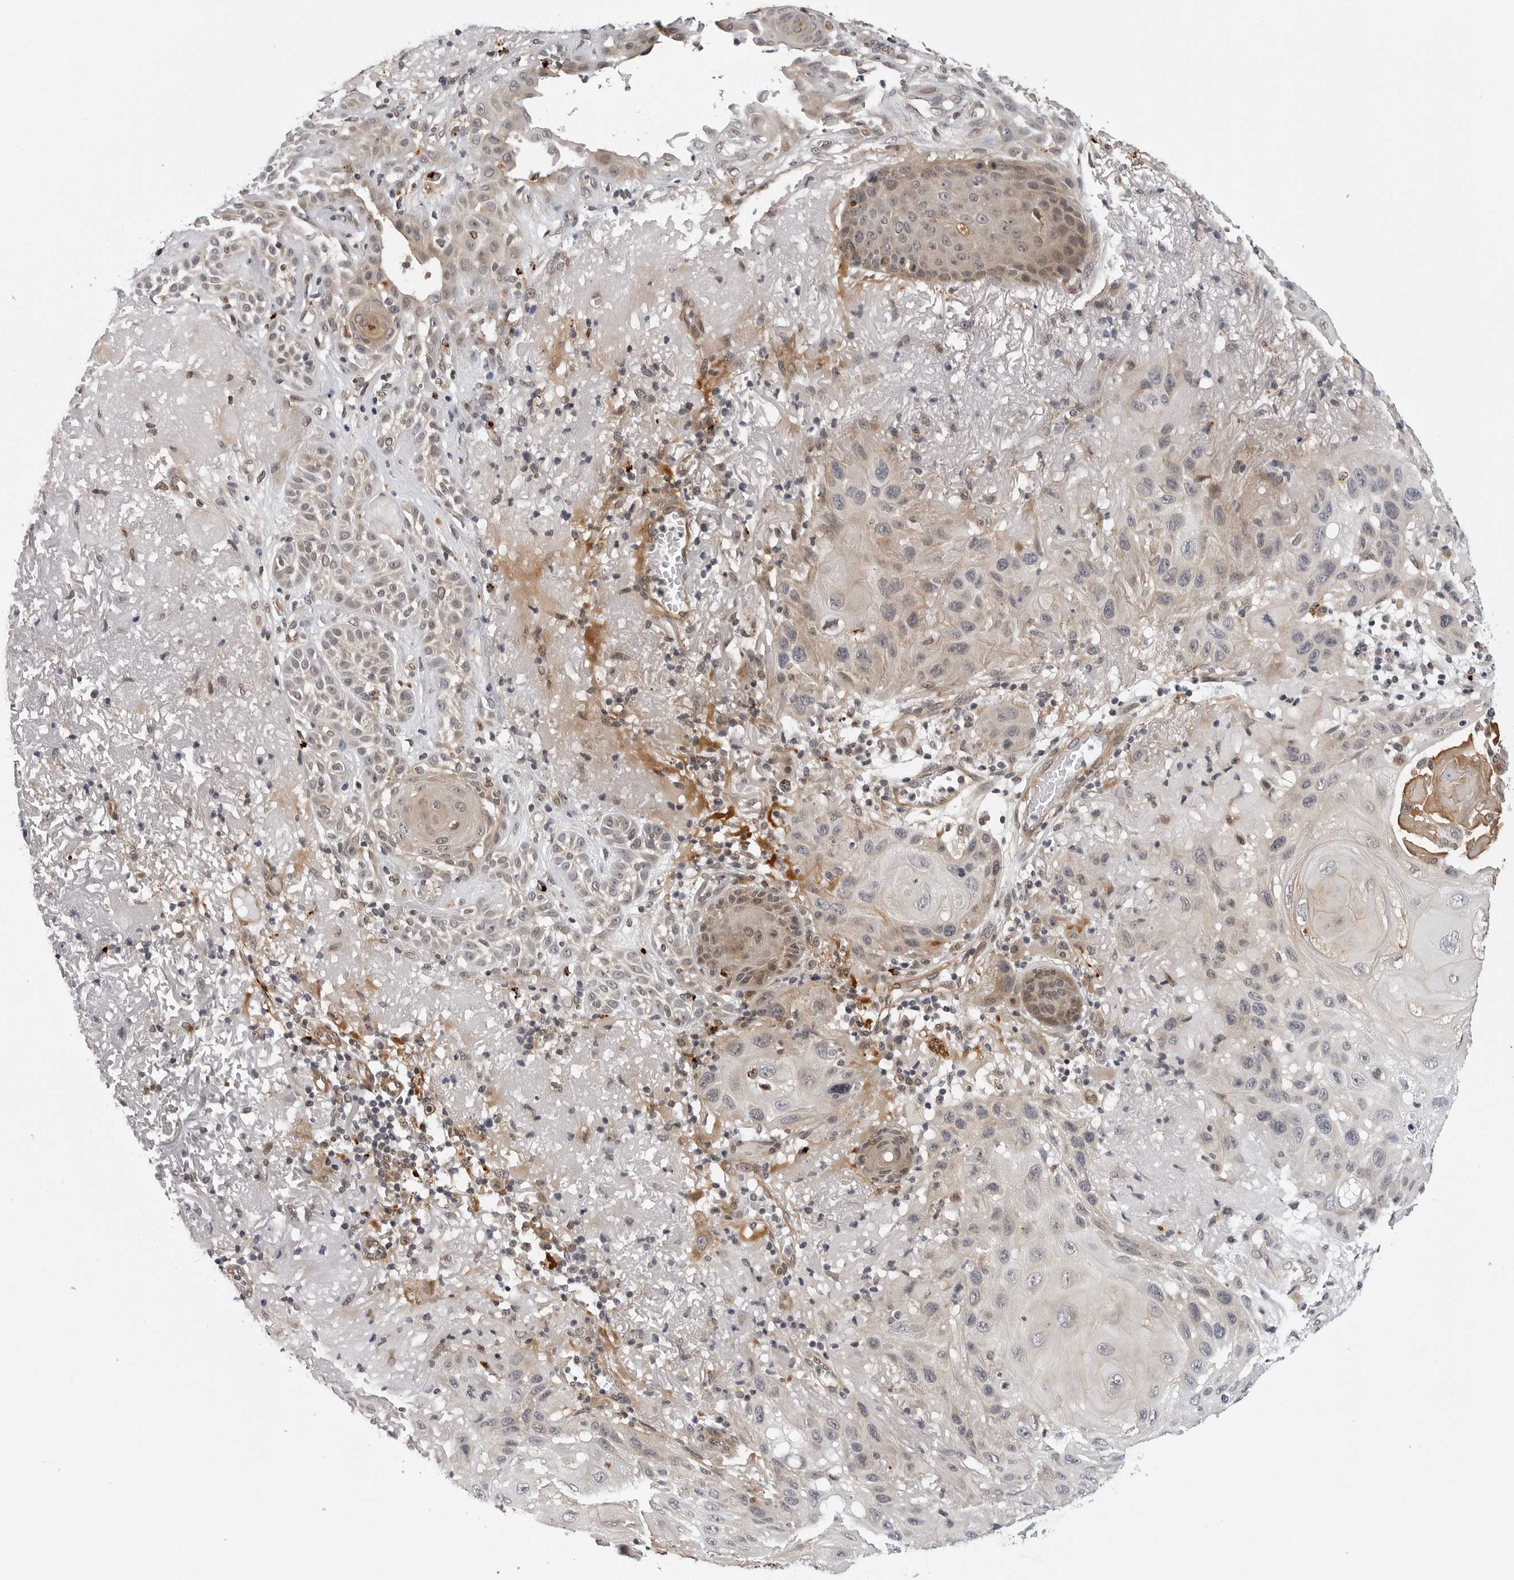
{"staining": {"intensity": "moderate", "quantity": "<25%", "location": "cytoplasmic/membranous"}, "tissue": "skin cancer", "cell_type": "Tumor cells", "image_type": "cancer", "snomed": [{"axis": "morphology", "description": "Normal tissue, NOS"}, {"axis": "morphology", "description": "Squamous cell carcinoma, NOS"}, {"axis": "topography", "description": "Skin"}], "caption": "Immunohistochemical staining of skin cancer (squamous cell carcinoma) exhibits moderate cytoplasmic/membranous protein expression in approximately <25% of tumor cells. (DAB IHC, brown staining for protein, blue staining for nuclei).", "gene": "KIAA1614", "patient": {"sex": "female", "age": 96}}